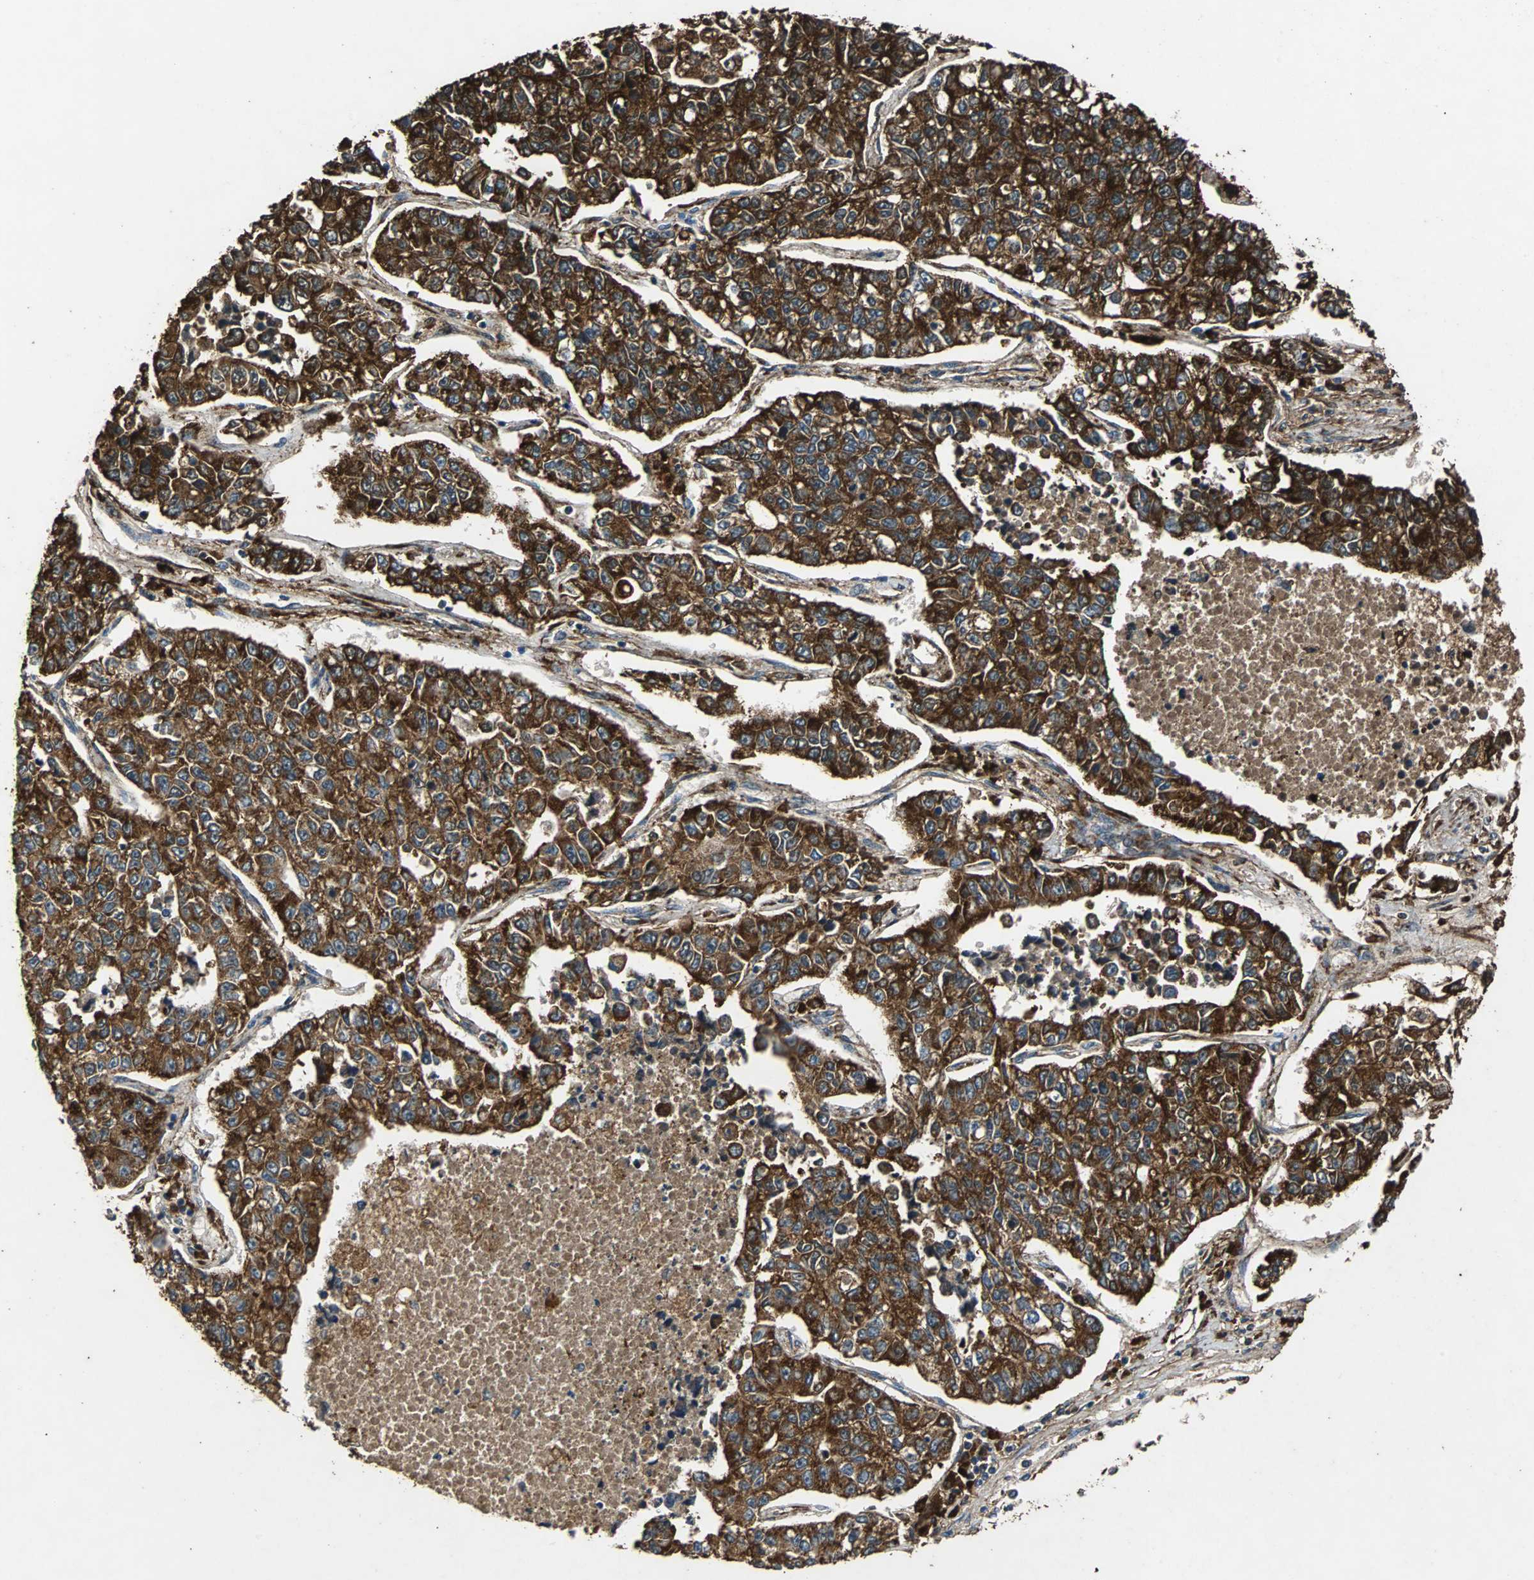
{"staining": {"intensity": "strong", "quantity": ">75%", "location": "cytoplasmic/membranous"}, "tissue": "lung cancer", "cell_type": "Tumor cells", "image_type": "cancer", "snomed": [{"axis": "morphology", "description": "Adenocarcinoma, NOS"}, {"axis": "topography", "description": "Lung"}], "caption": "Strong cytoplasmic/membranous positivity is present in approximately >75% of tumor cells in adenocarcinoma (lung).", "gene": "NAA10", "patient": {"sex": "male", "age": 49}}